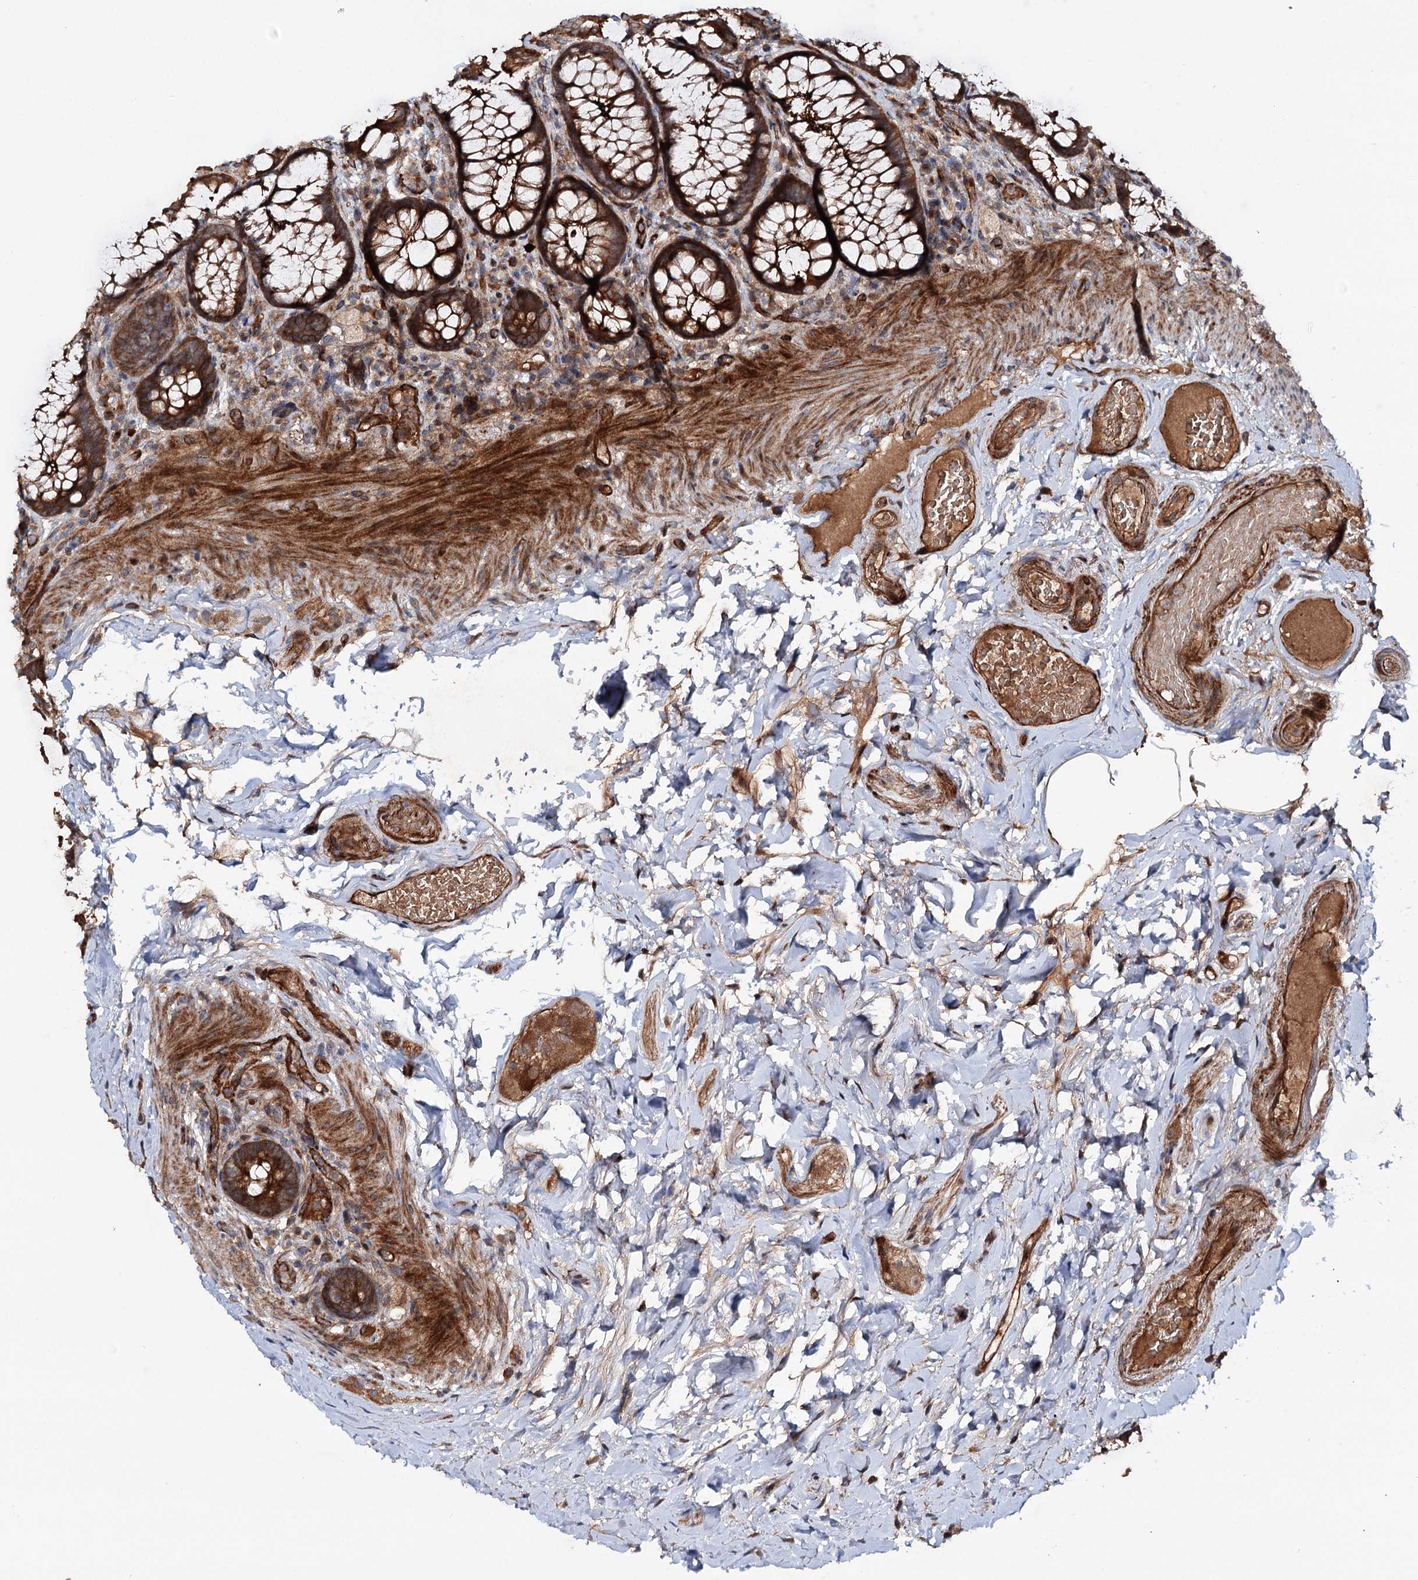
{"staining": {"intensity": "strong", "quantity": ">75%", "location": "cytoplasmic/membranous"}, "tissue": "rectum", "cell_type": "Glandular cells", "image_type": "normal", "snomed": [{"axis": "morphology", "description": "Normal tissue, NOS"}, {"axis": "topography", "description": "Rectum"}], "caption": "The histopathology image displays a brown stain indicating the presence of a protein in the cytoplasmic/membranous of glandular cells in rectum.", "gene": "ADGRG4", "patient": {"sex": "male", "age": 83}}